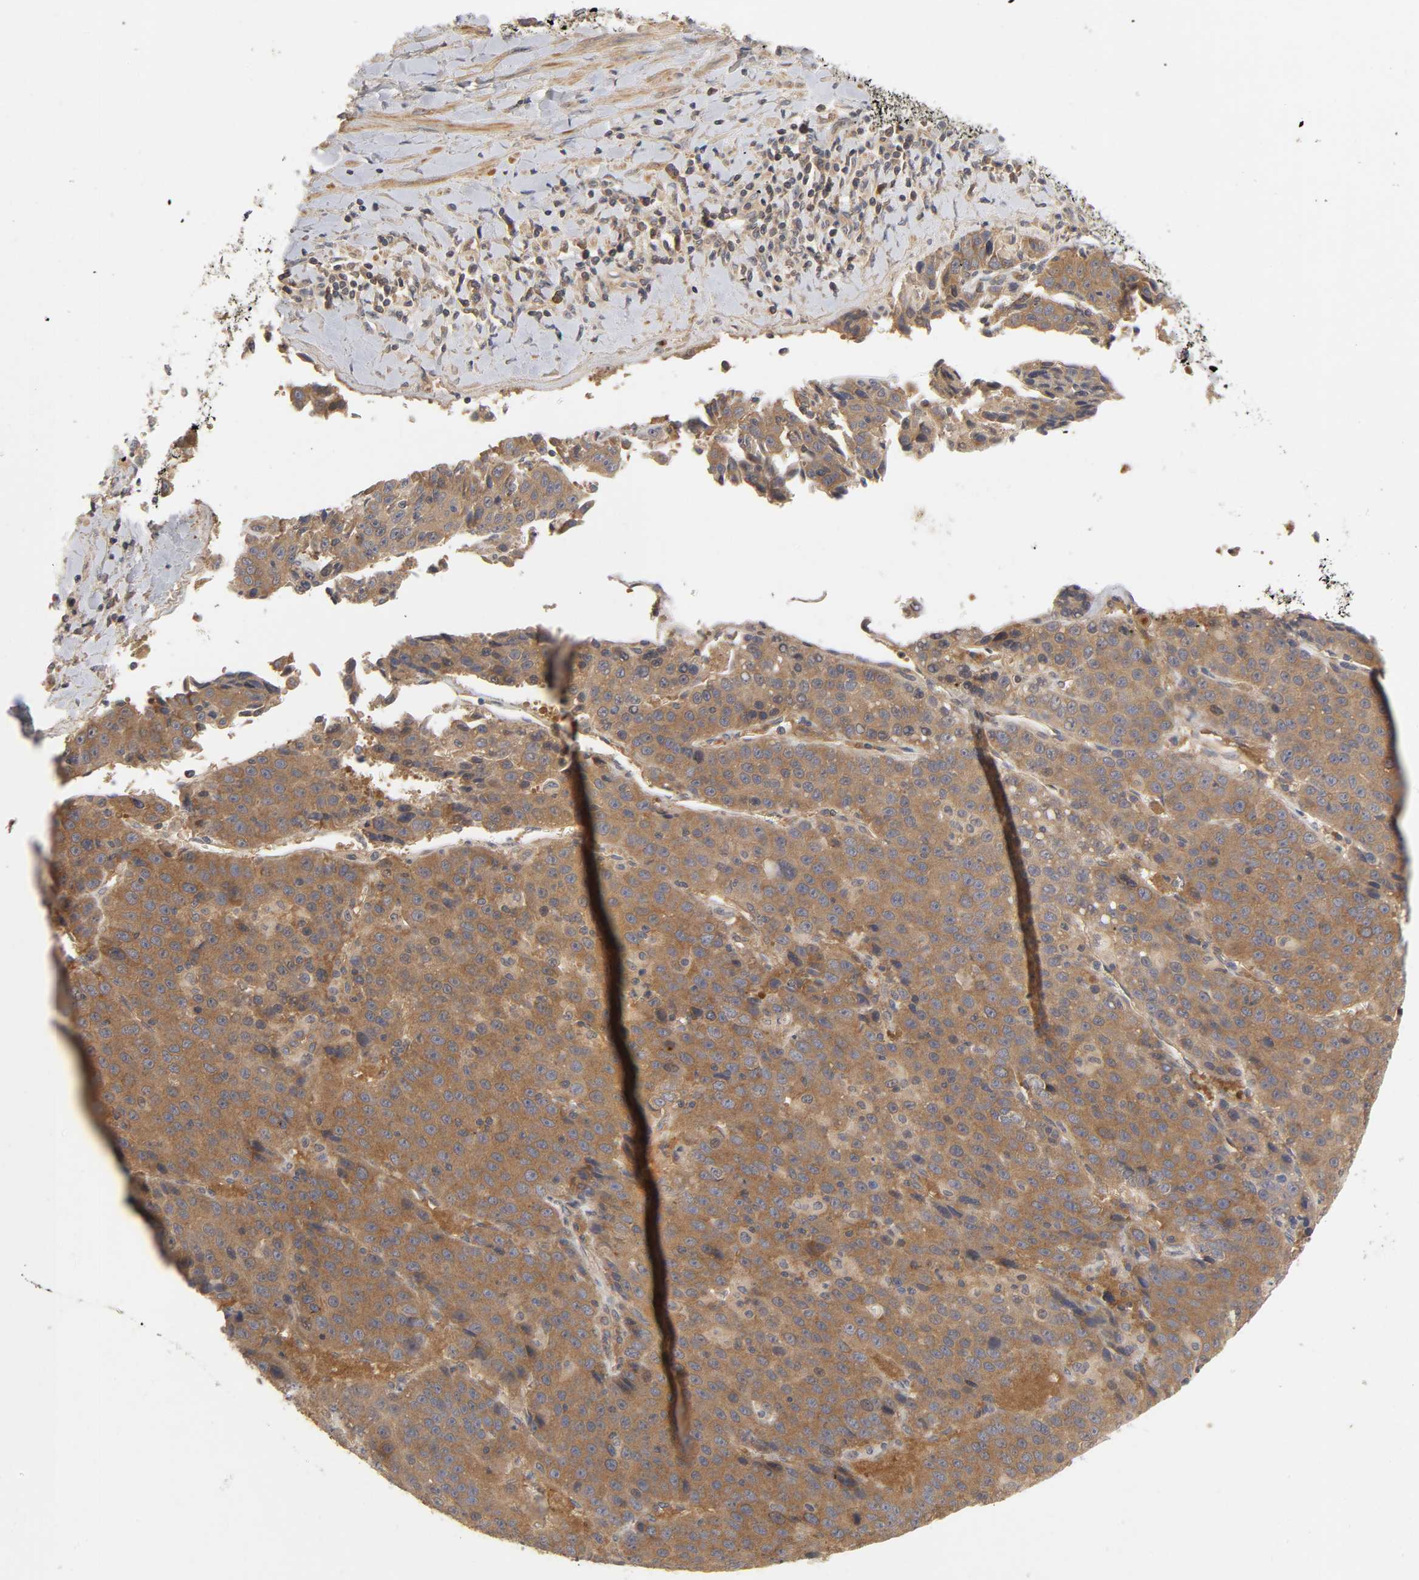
{"staining": {"intensity": "moderate", "quantity": ">75%", "location": "cytoplasmic/membranous"}, "tissue": "liver cancer", "cell_type": "Tumor cells", "image_type": "cancer", "snomed": [{"axis": "morphology", "description": "Carcinoma, Hepatocellular, NOS"}, {"axis": "topography", "description": "Liver"}], "caption": "High-power microscopy captured an immunohistochemistry (IHC) image of liver cancer, revealing moderate cytoplasmic/membranous positivity in about >75% of tumor cells.", "gene": "CPB2", "patient": {"sex": "female", "age": 53}}